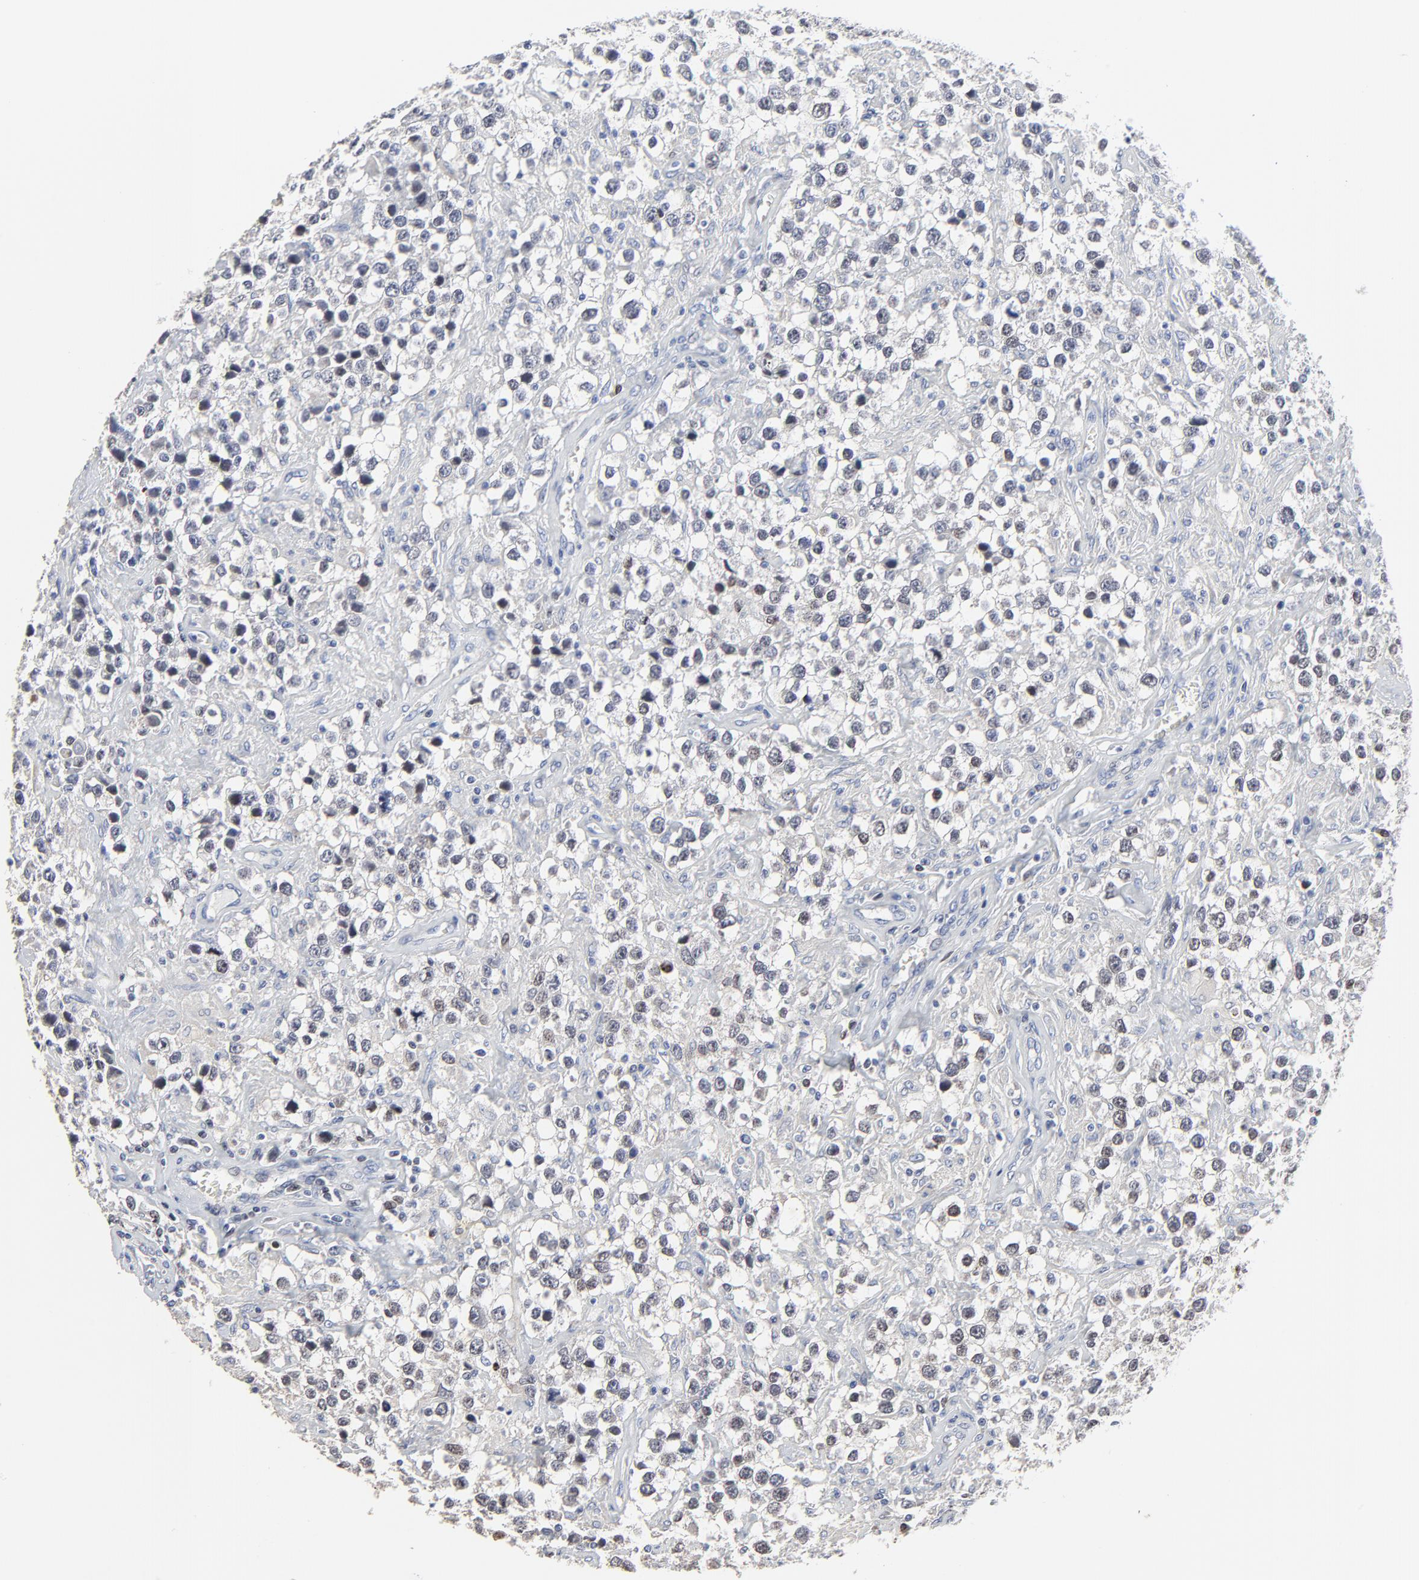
{"staining": {"intensity": "weak", "quantity": "25%-75%", "location": "nuclear"}, "tissue": "testis cancer", "cell_type": "Tumor cells", "image_type": "cancer", "snomed": [{"axis": "morphology", "description": "Seminoma, NOS"}, {"axis": "topography", "description": "Testis"}], "caption": "Testis cancer stained for a protein (brown) exhibits weak nuclear positive staining in approximately 25%-75% of tumor cells.", "gene": "LNX1", "patient": {"sex": "male", "age": 43}}